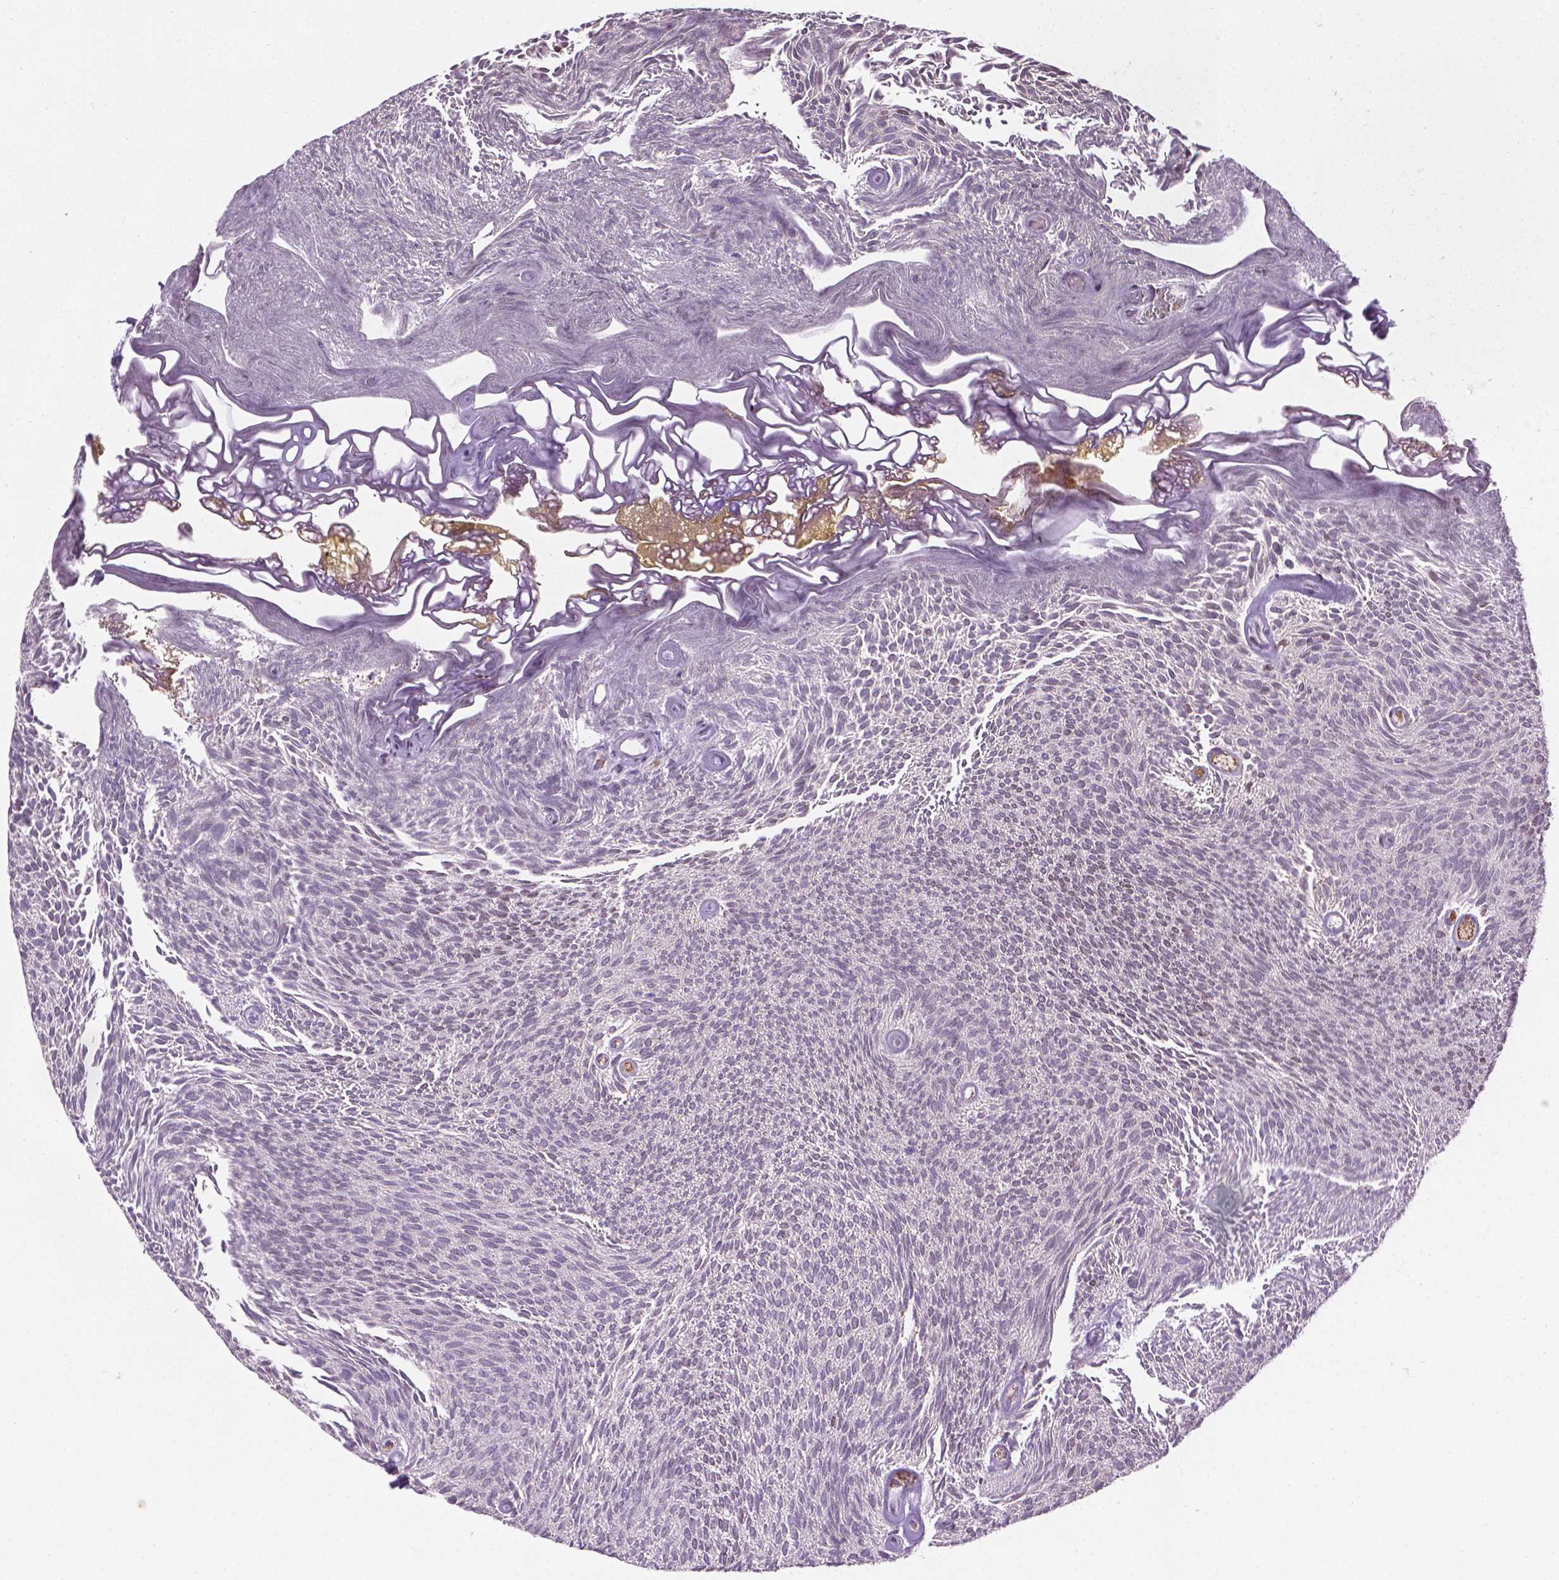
{"staining": {"intensity": "negative", "quantity": "none", "location": "none"}, "tissue": "urothelial cancer", "cell_type": "Tumor cells", "image_type": "cancer", "snomed": [{"axis": "morphology", "description": "Urothelial carcinoma, Low grade"}, {"axis": "topography", "description": "Urinary bladder"}], "caption": "DAB (3,3'-diaminobenzidine) immunohistochemical staining of urothelial cancer shows no significant expression in tumor cells. The staining was performed using DAB (3,3'-diaminobenzidine) to visualize the protein expression in brown, while the nuclei were stained in blue with hematoxylin (Magnification: 20x).", "gene": "IRF6", "patient": {"sex": "male", "age": 77}}